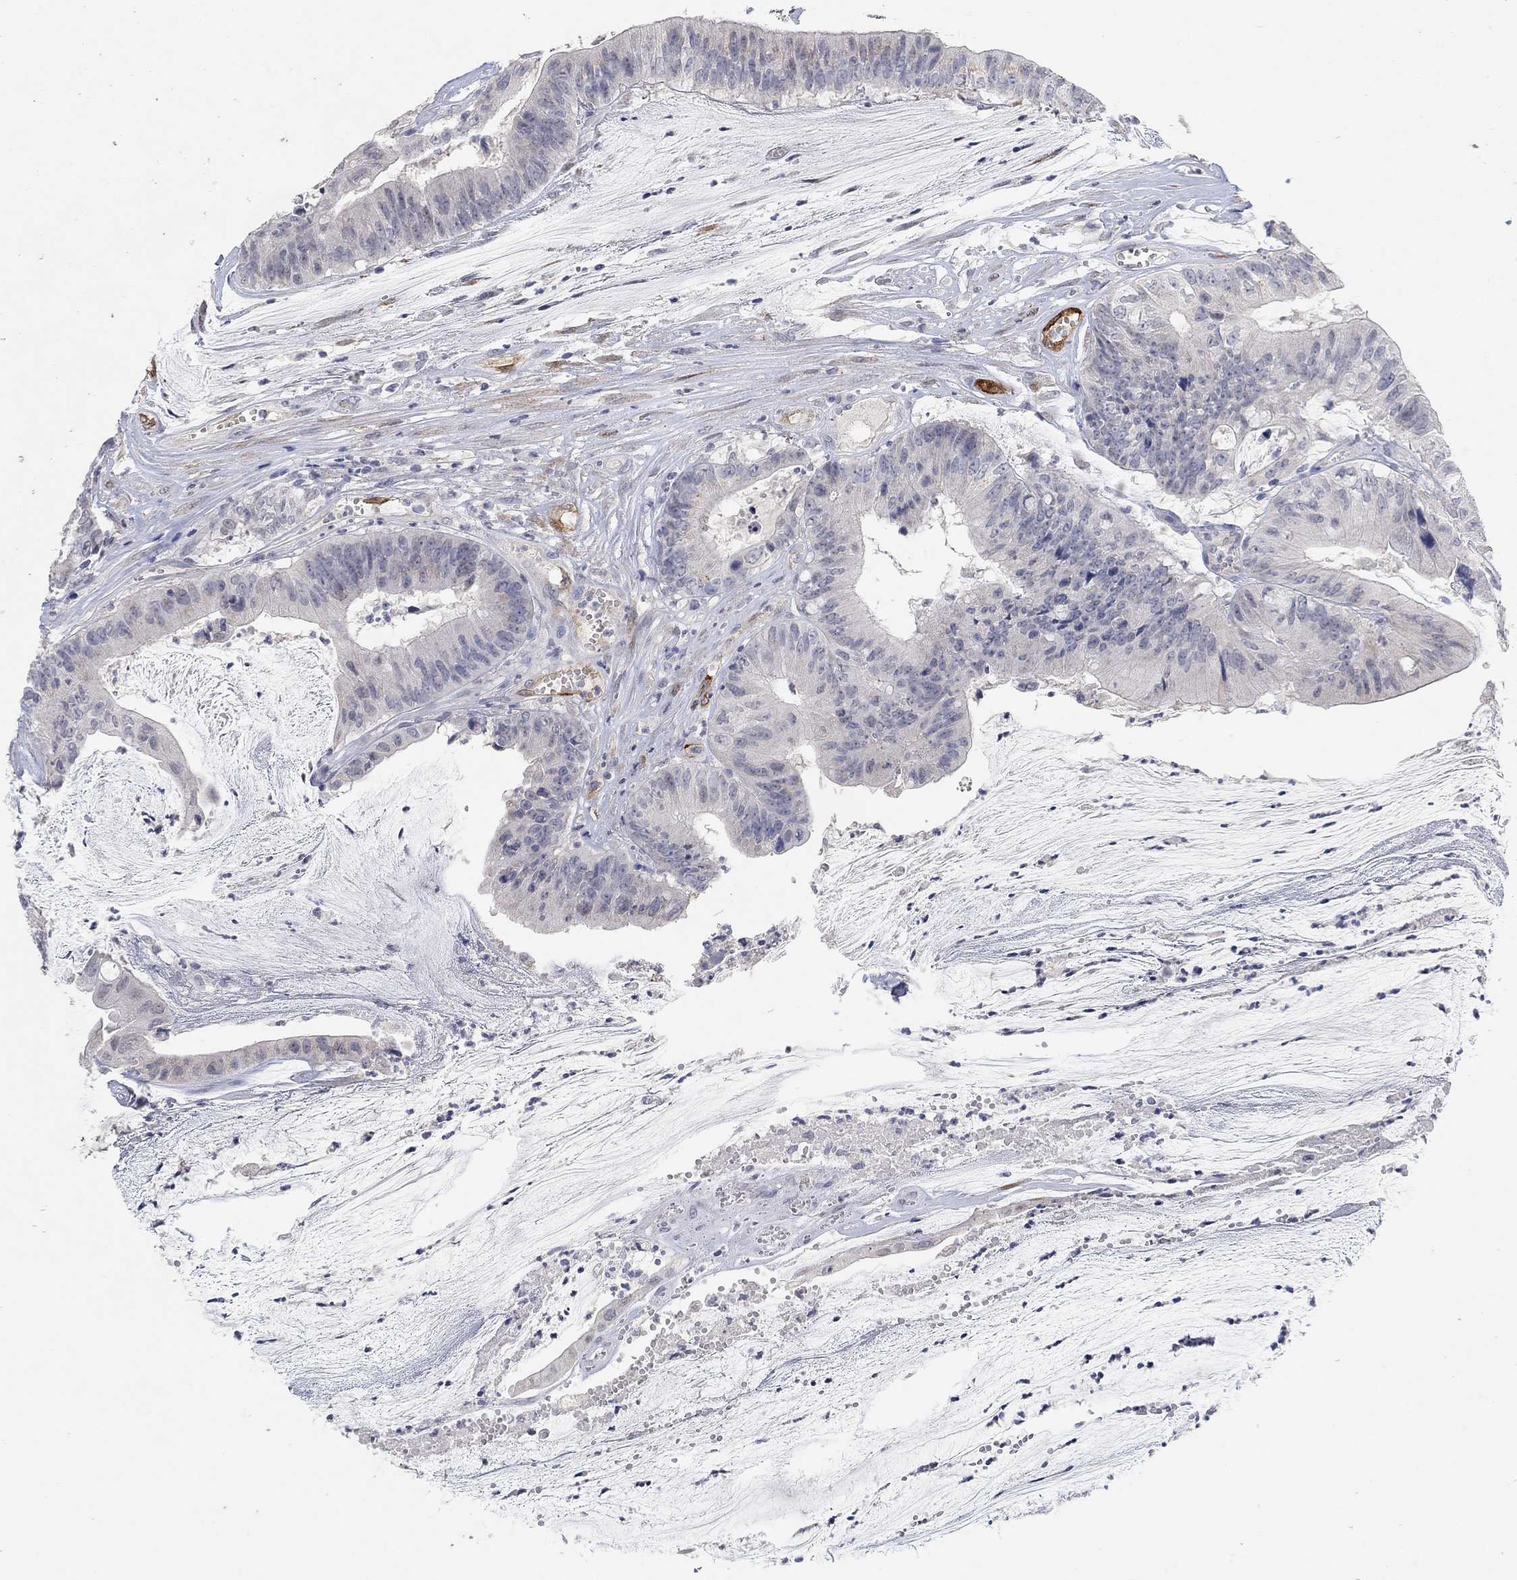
{"staining": {"intensity": "negative", "quantity": "none", "location": "none"}, "tissue": "colorectal cancer", "cell_type": "Tumor cells", "image_type": "cancer", "snomed": [{"axis": "morphology", "description": "Adenocarcinoma, NOS"}, {"axis": "topography", "description": "Colon"}], "caption": "Colorectal cancer was stained to show a protein in brown. There is no significant staining in tumor cells.", "gene": "VAT1L", "patient": {"sex": "female", "age": 69}}